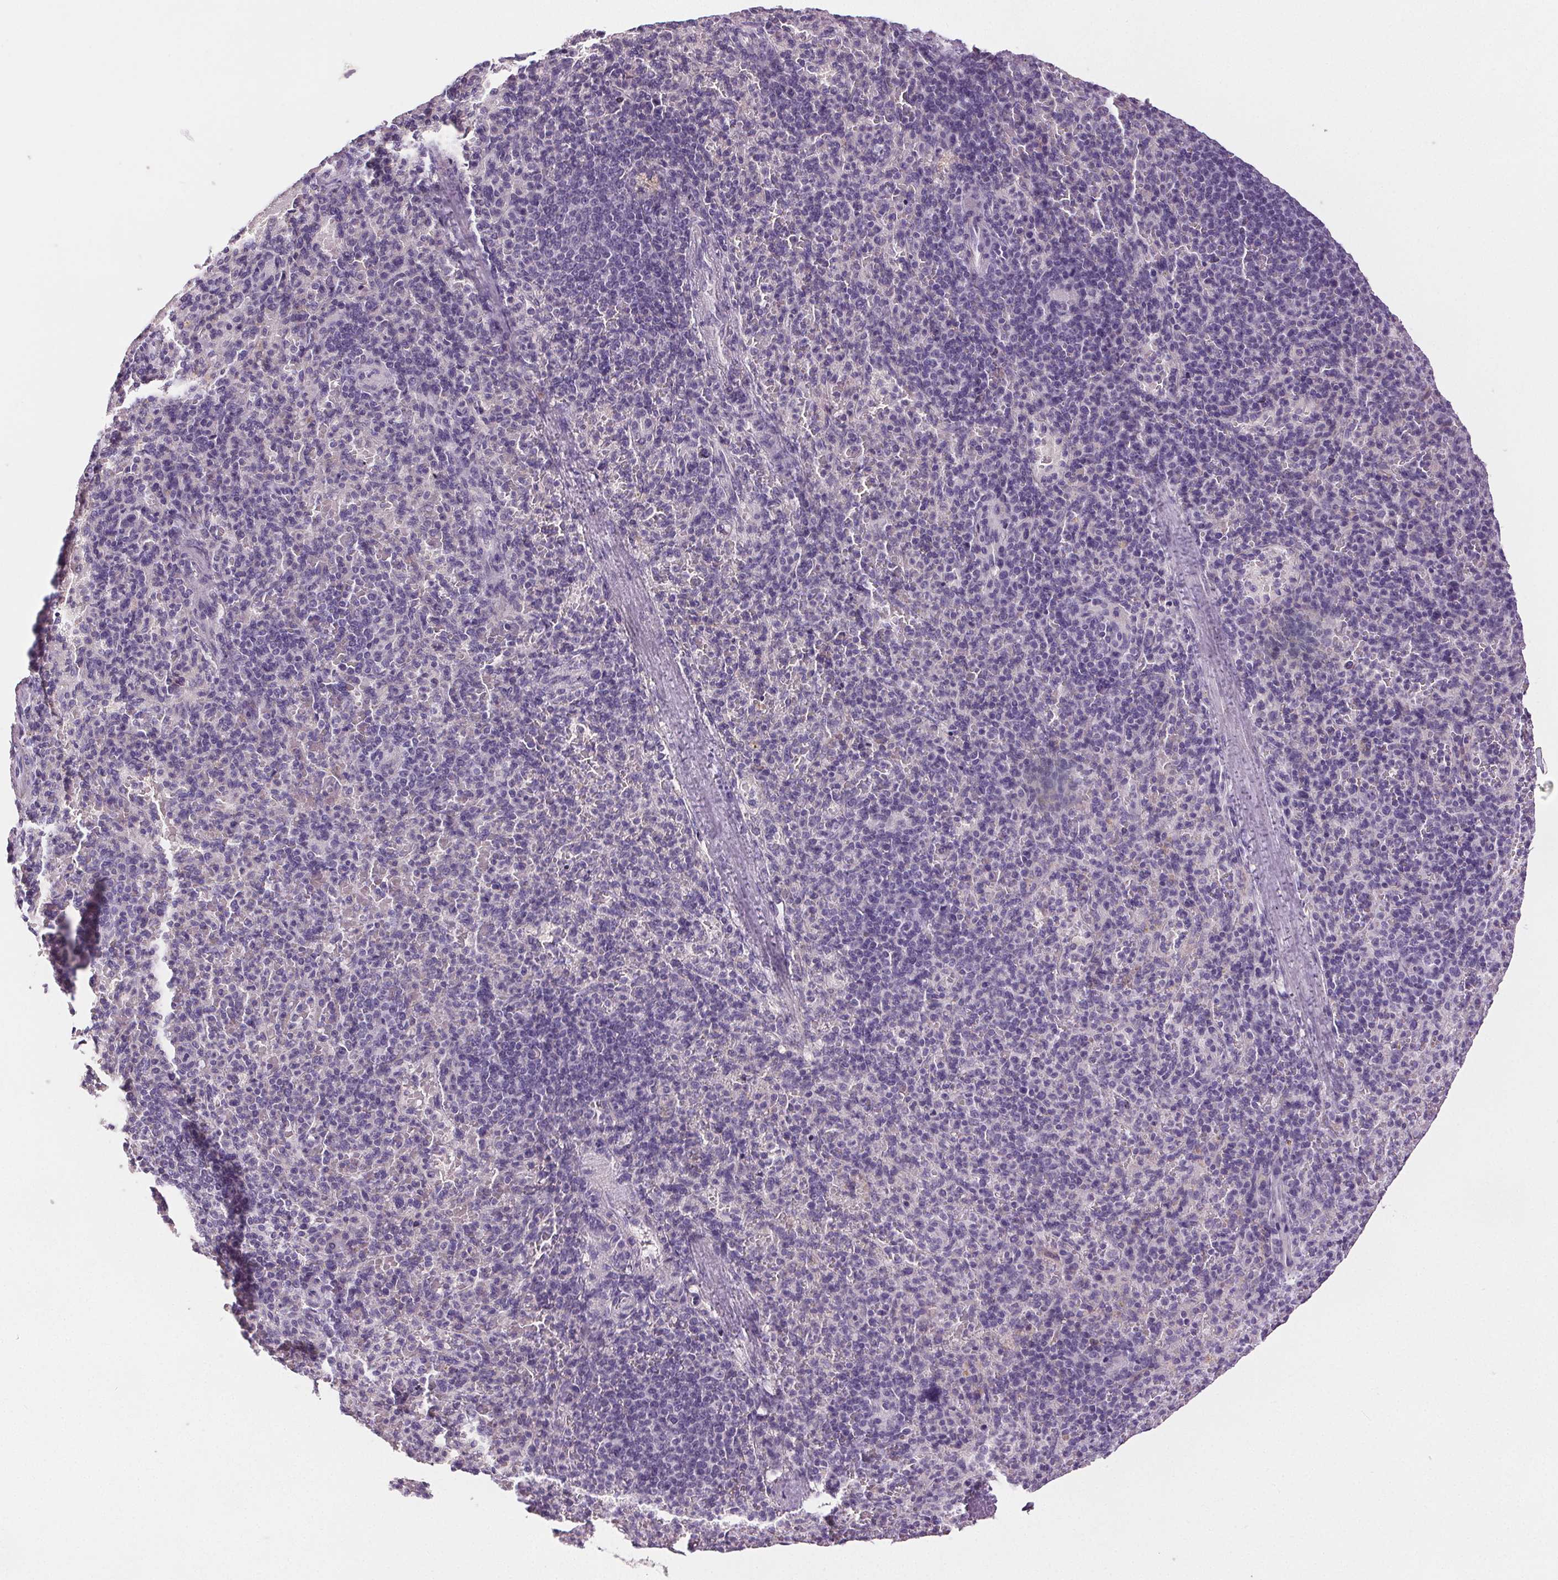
{"staining": {"intensity": "negative", "quantity": "none", "location": "none"}, "tissue": "spleen", "cell_type": "Cells in red pulp", "image_type": "normal", "snomed": [{"axis": "morphology", "description": "Normal tissue, NOS"}, {"axis": "topography", "description": "Spleen"}], "caption": "This is an IHC photomicrograph of unremarkable spleen. There is no expression in cells in red pulp.", "gene": "GPIHBP1", "patient": {"sex": "female", "age": 74}}